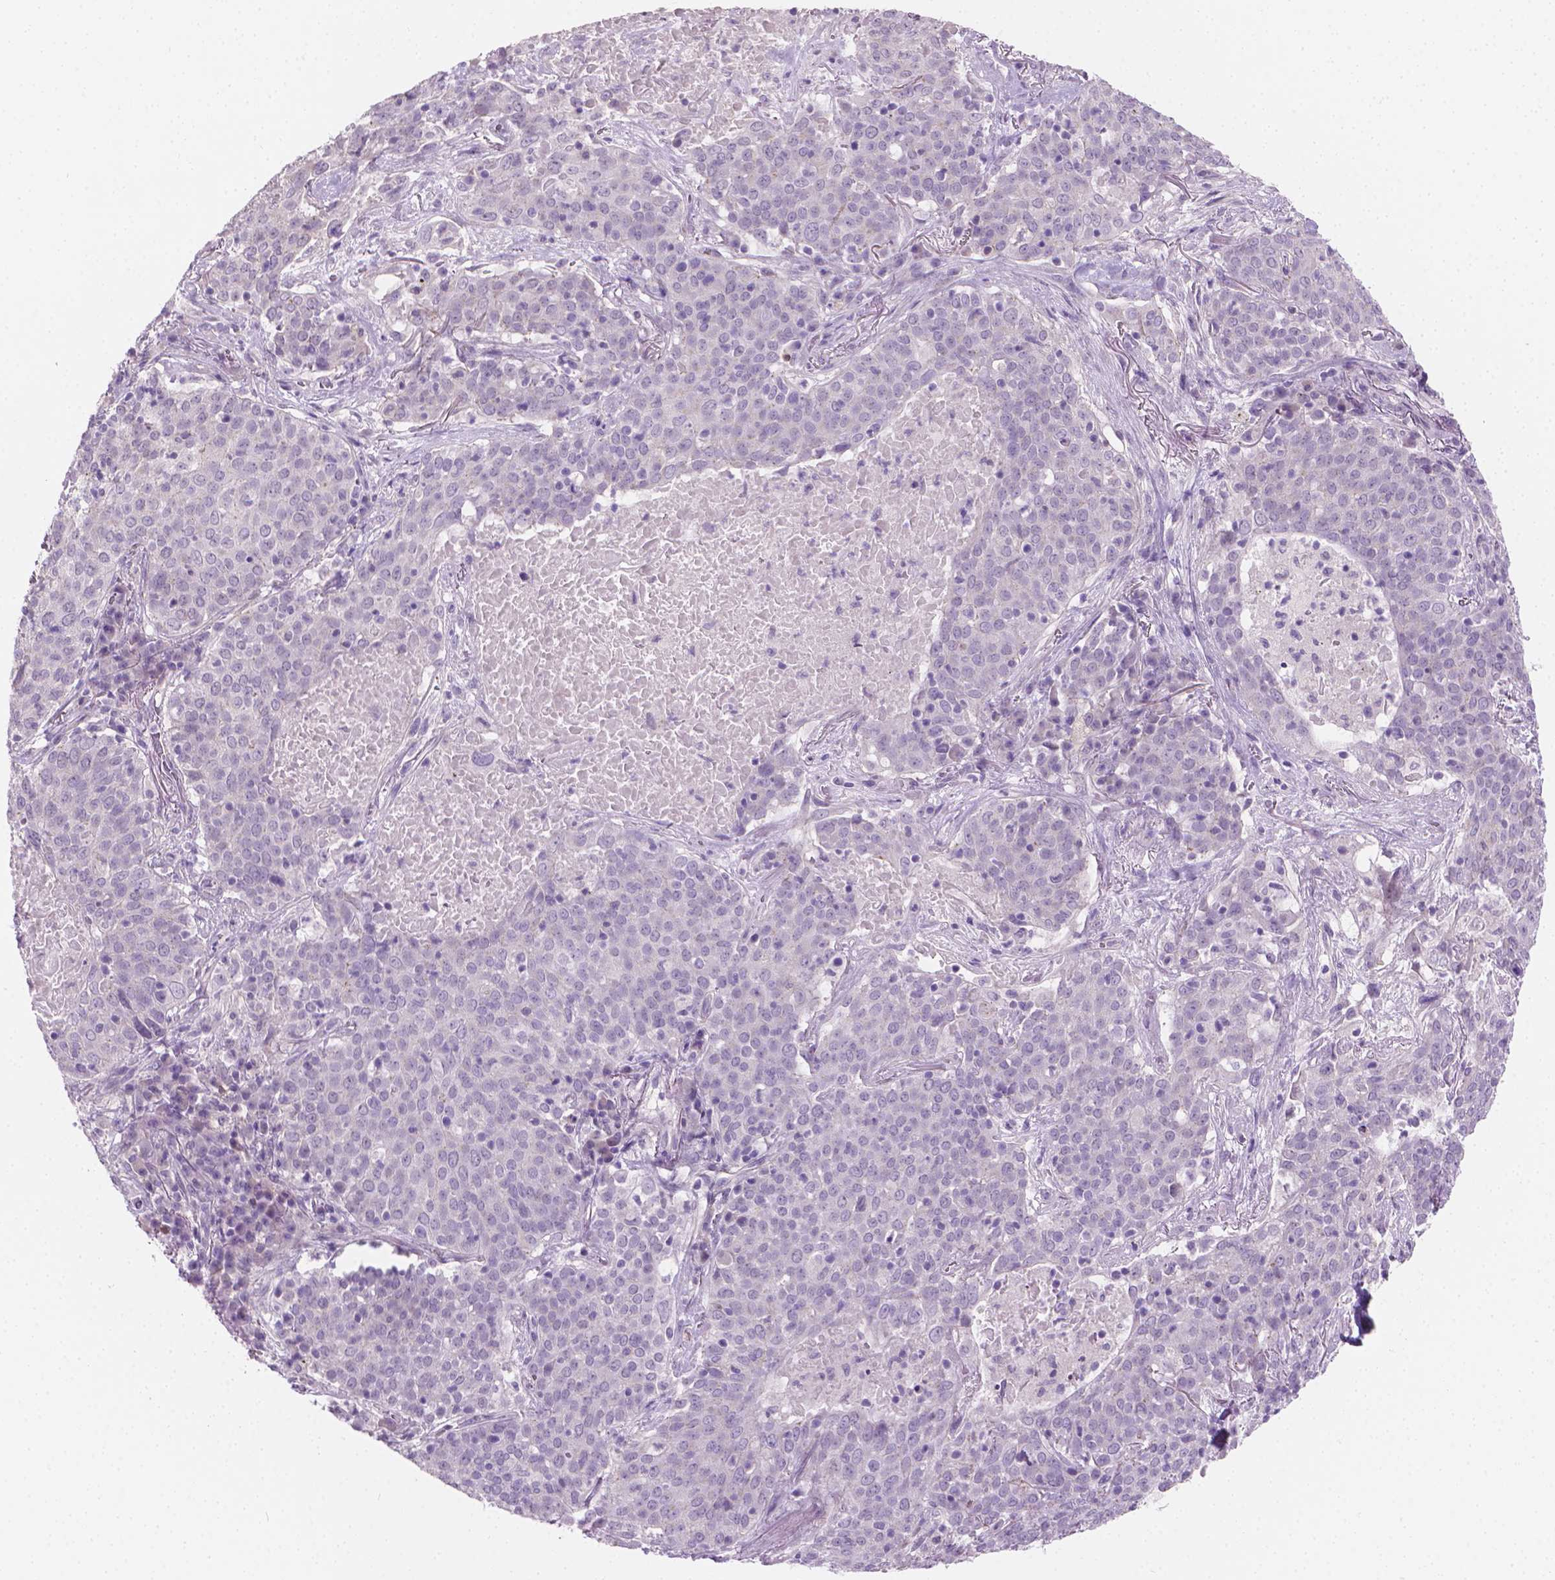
{"staining": {"intensity": "negative", "quantity": "none", "location": "none"}, "tissue": "lung cancer", "cell_type": "Tumor cells", "image_type": "cancer", "snomed": [{"axis": "morphology", "description": "Squamous cell carcinoma, NOS"}, {"axis": "topography", "description": "Lung"}], "caption": "Immunohistochemistry image of human lung cancer stained for a protein (brown), which displays no expression in tumor cells. (DAB (3,3'-diaminobenzidine) immunohistochemistry (IHC) visualized using brightfield microscopy, high magnification).", "gene": "GSDMA", "patient": {"sex": "male", "age": 82}}